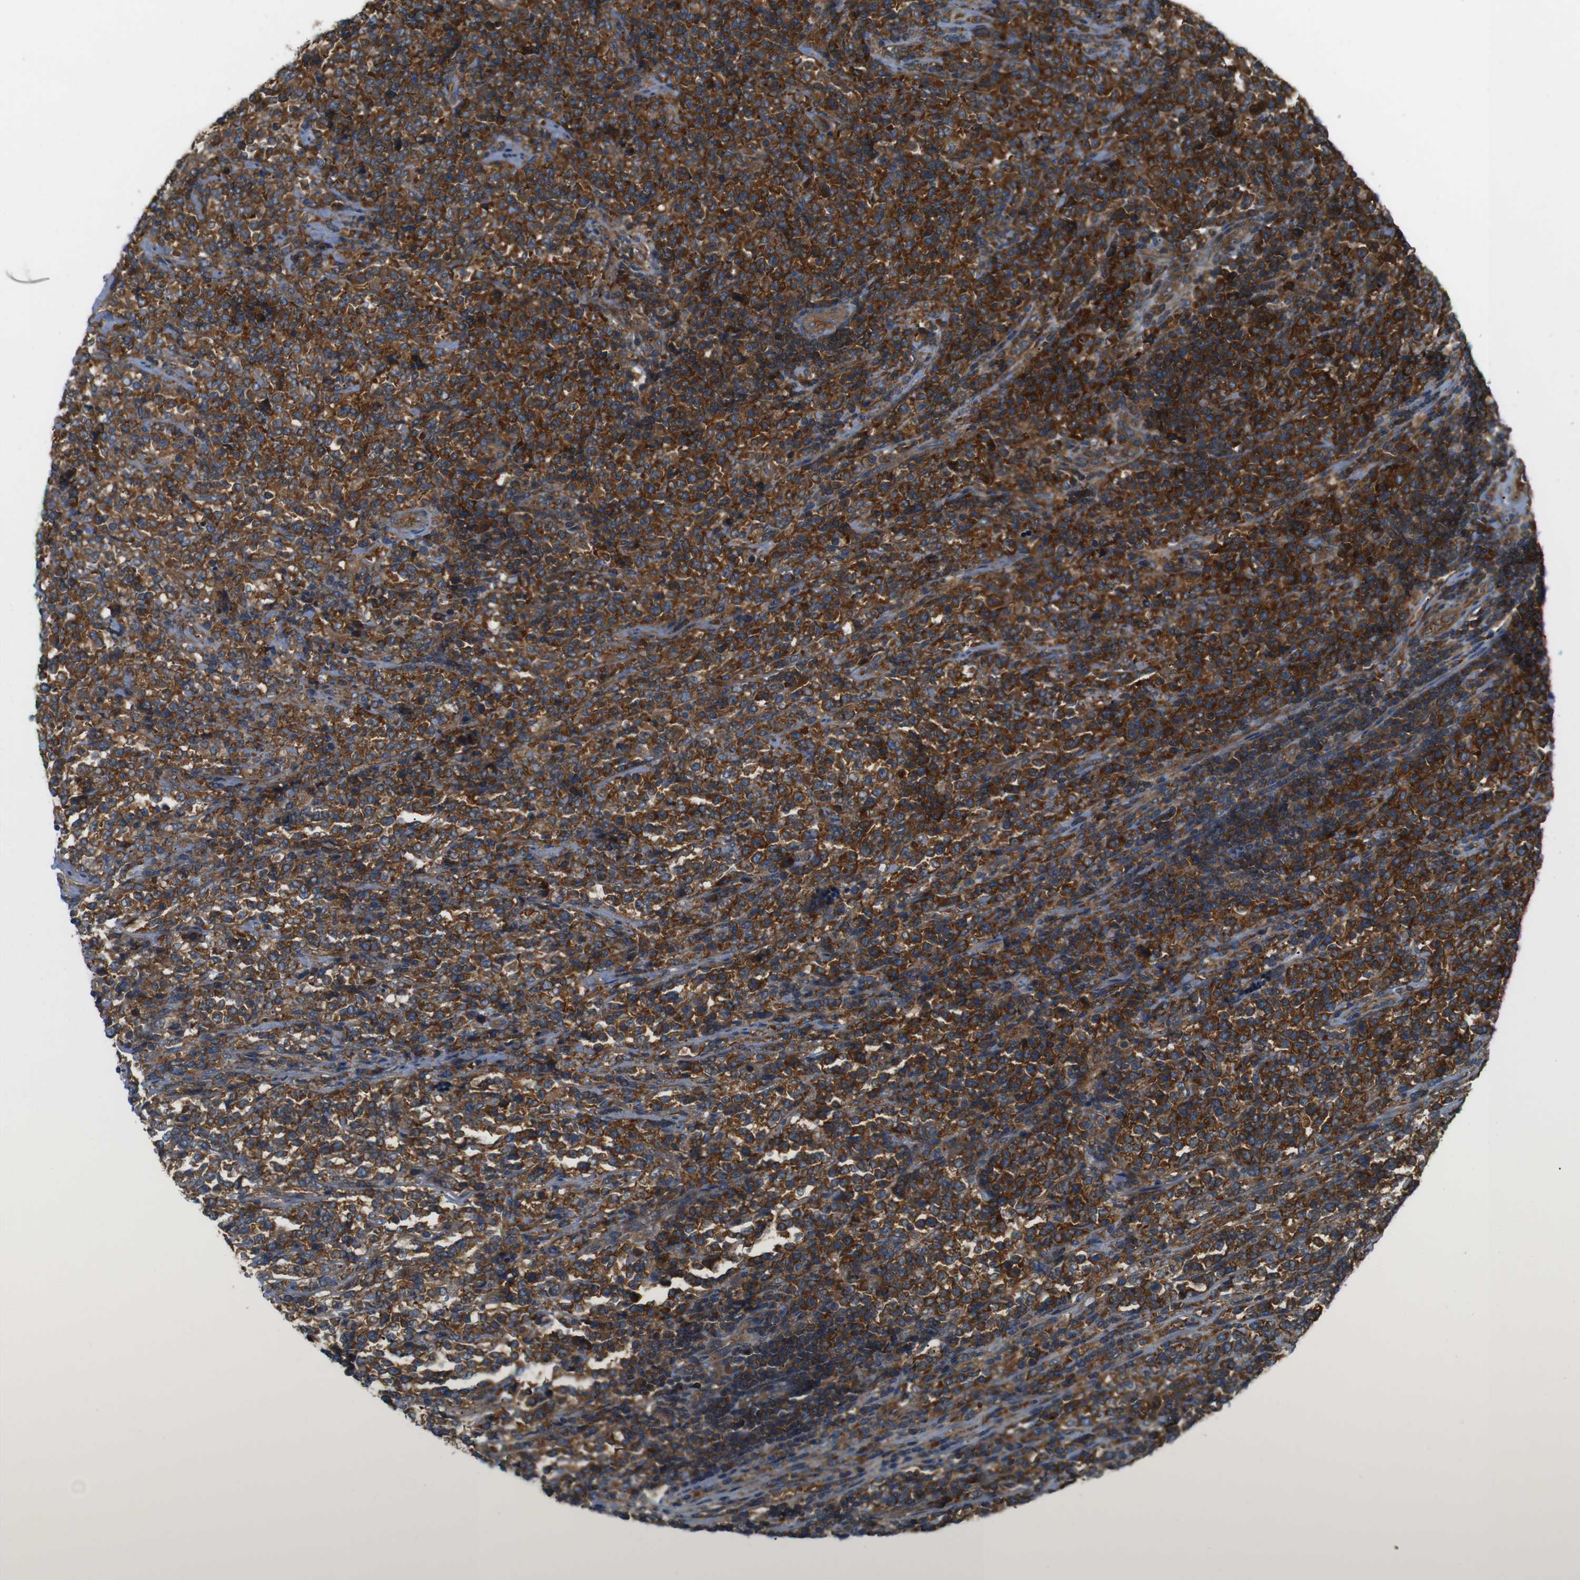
{"staining": {"intensity": "strong", "quantity": ">75%", "location": "cytoplasmic/membranous"}, "tissue": "lymphoma", "cell_type": "Tumor cells", "image_type": "cancer", "snomed": [{"axis": "morphology", "description": "Malignant lymphoma, non-Hodgkin's type, High grade"}, {"axis": "topography", "description": "Soft tissue"}], "caption": "Immunohistochemistry (DAB (3,3'-diaminobenzidine)) staining of human high-grade malignant lymphoma, non-Hodgkin's type exhibits strong cytoplasmic/membranous protein expression in approximately >75% of tumor cells.", "gene": "TSC1", "patient": {"sex": "male", "age": 18}}